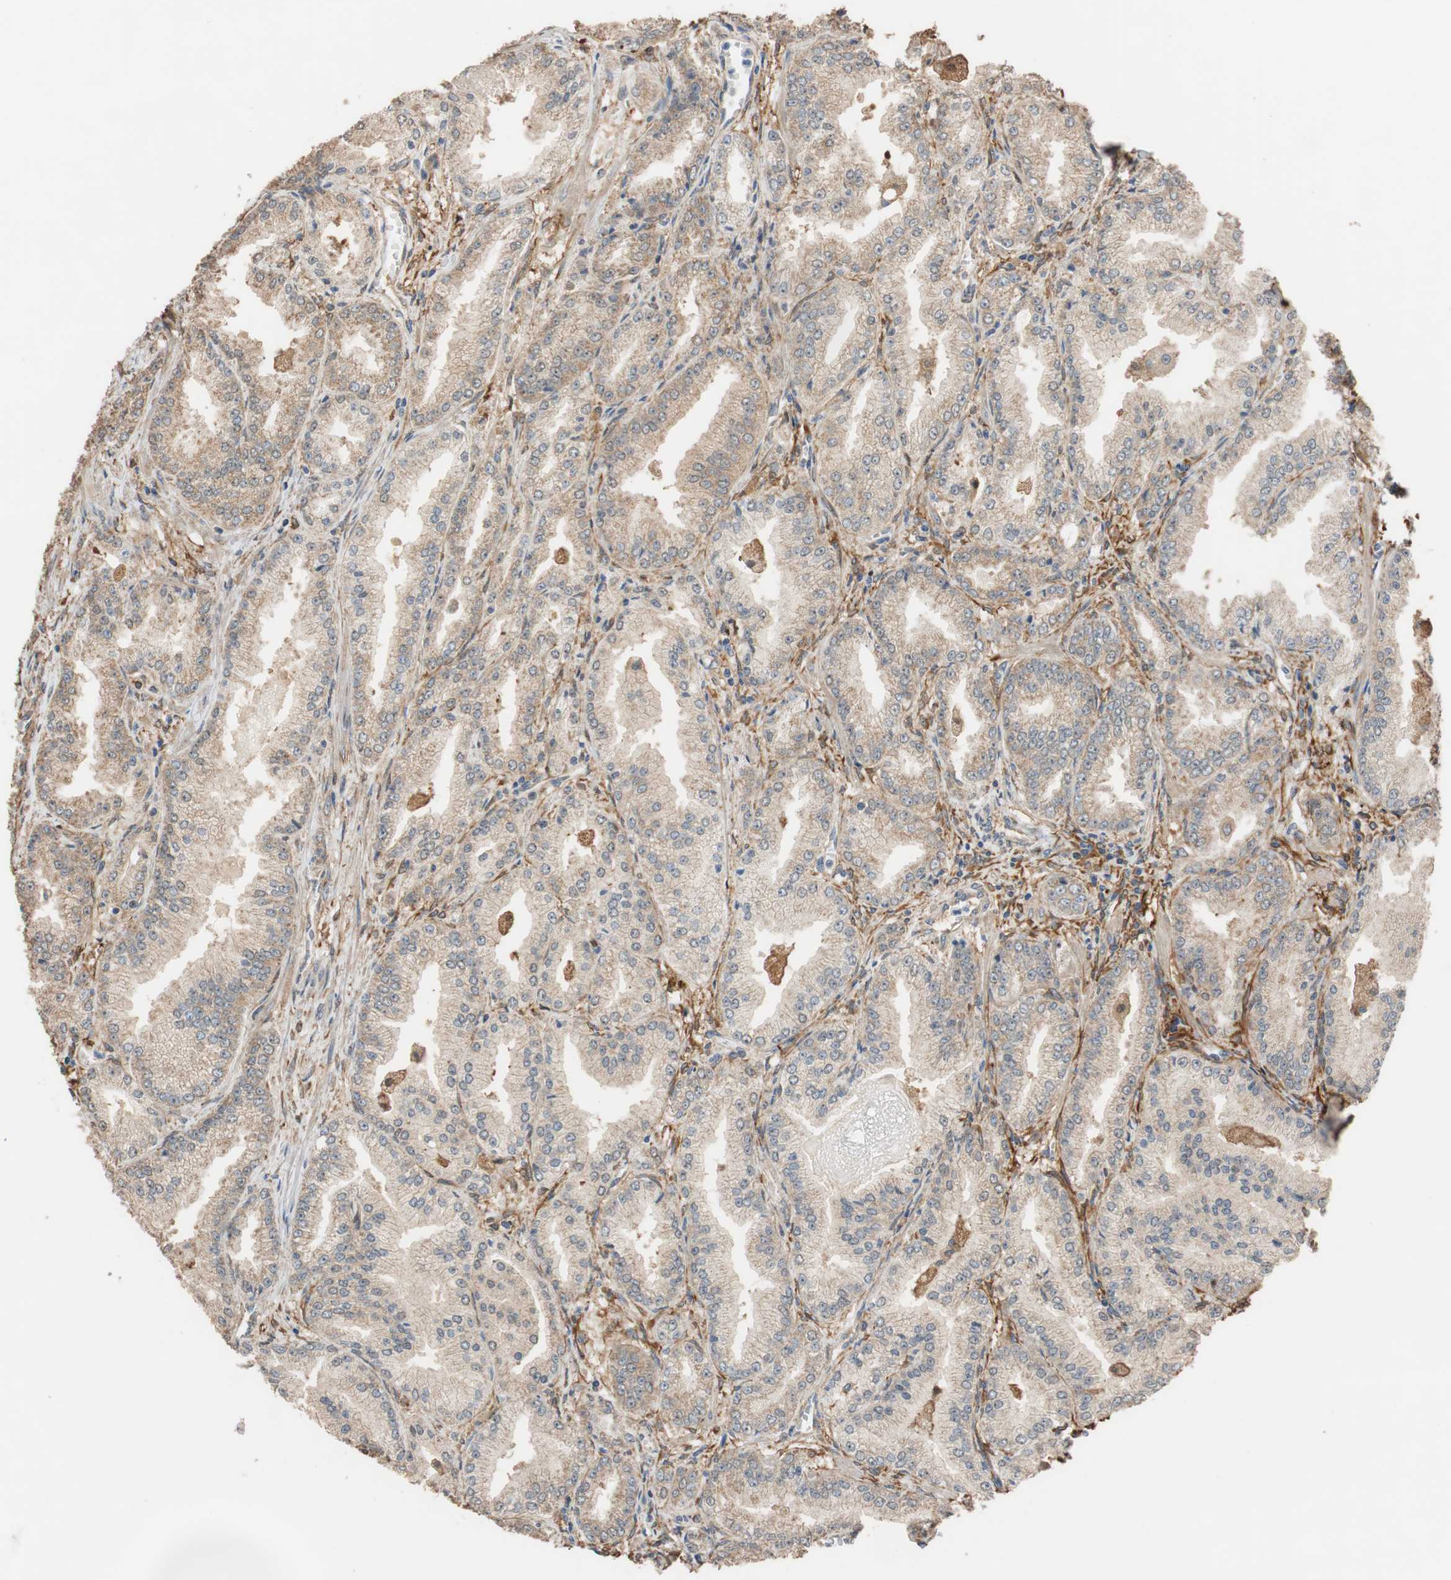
{"staining": {"intensity": "weak", "quantity": ">75%", "location": "cytoplasmic/membranous"}, "tissue": "prostate cancer", "cell_type": "Tumor cells", "image_type": "cancer", "snomed": [{"axis": "morphology", "description": "Adenocarcinoma, High grade"}, {"axis": "topography", "description": "Prostate"}], "caption": "Protein expression analysis of human adenocarcinoma (high-grade) (prostate) reveals weak cytoplasmic/membranous positivity in about >75% of tumor cells. Nuclei are stained in blue.", "gene": "ALDH1A2", "patient": {"sex": "male", "age": 61}}